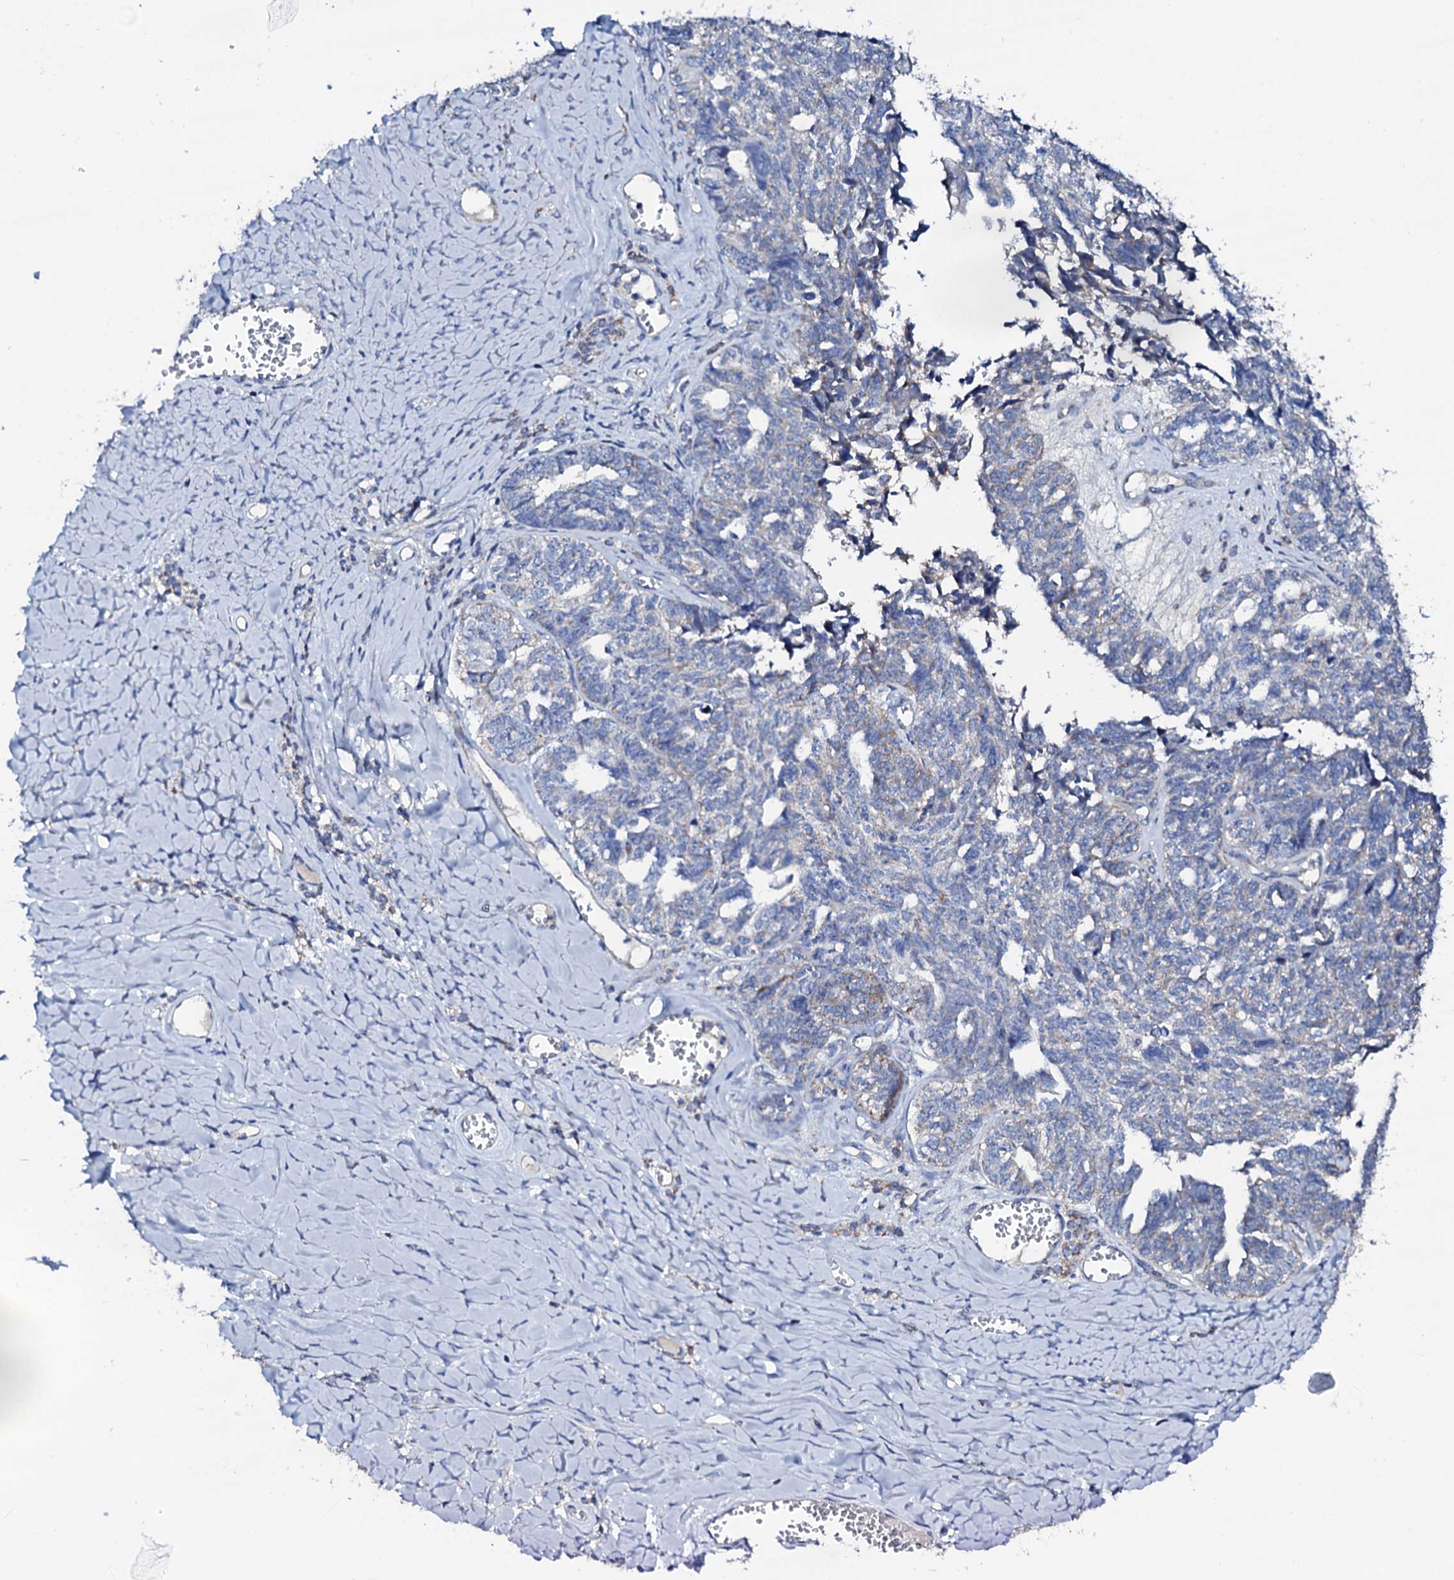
{"staining": {"intensity": "negative", "quantity": "none", "location": "none"}, "tissue": "ovarian cancer", "cell_type": "Tumor cells", "image_type": "cancer", "snomed": [{"axis": "morphology", "description": "Cystadenocarcinoma, serous, NOS"}, {"axis": "topography", "description": "Ovary"}], "caption": "A high-resolution histopathology image shows immunohistochemistry staining of ovarian serous cystadenocarcinoma, which reveals no significant expression in tumor cells.", "gene": "TCAF2", "patient": {"sex": "female", "age": 79}}